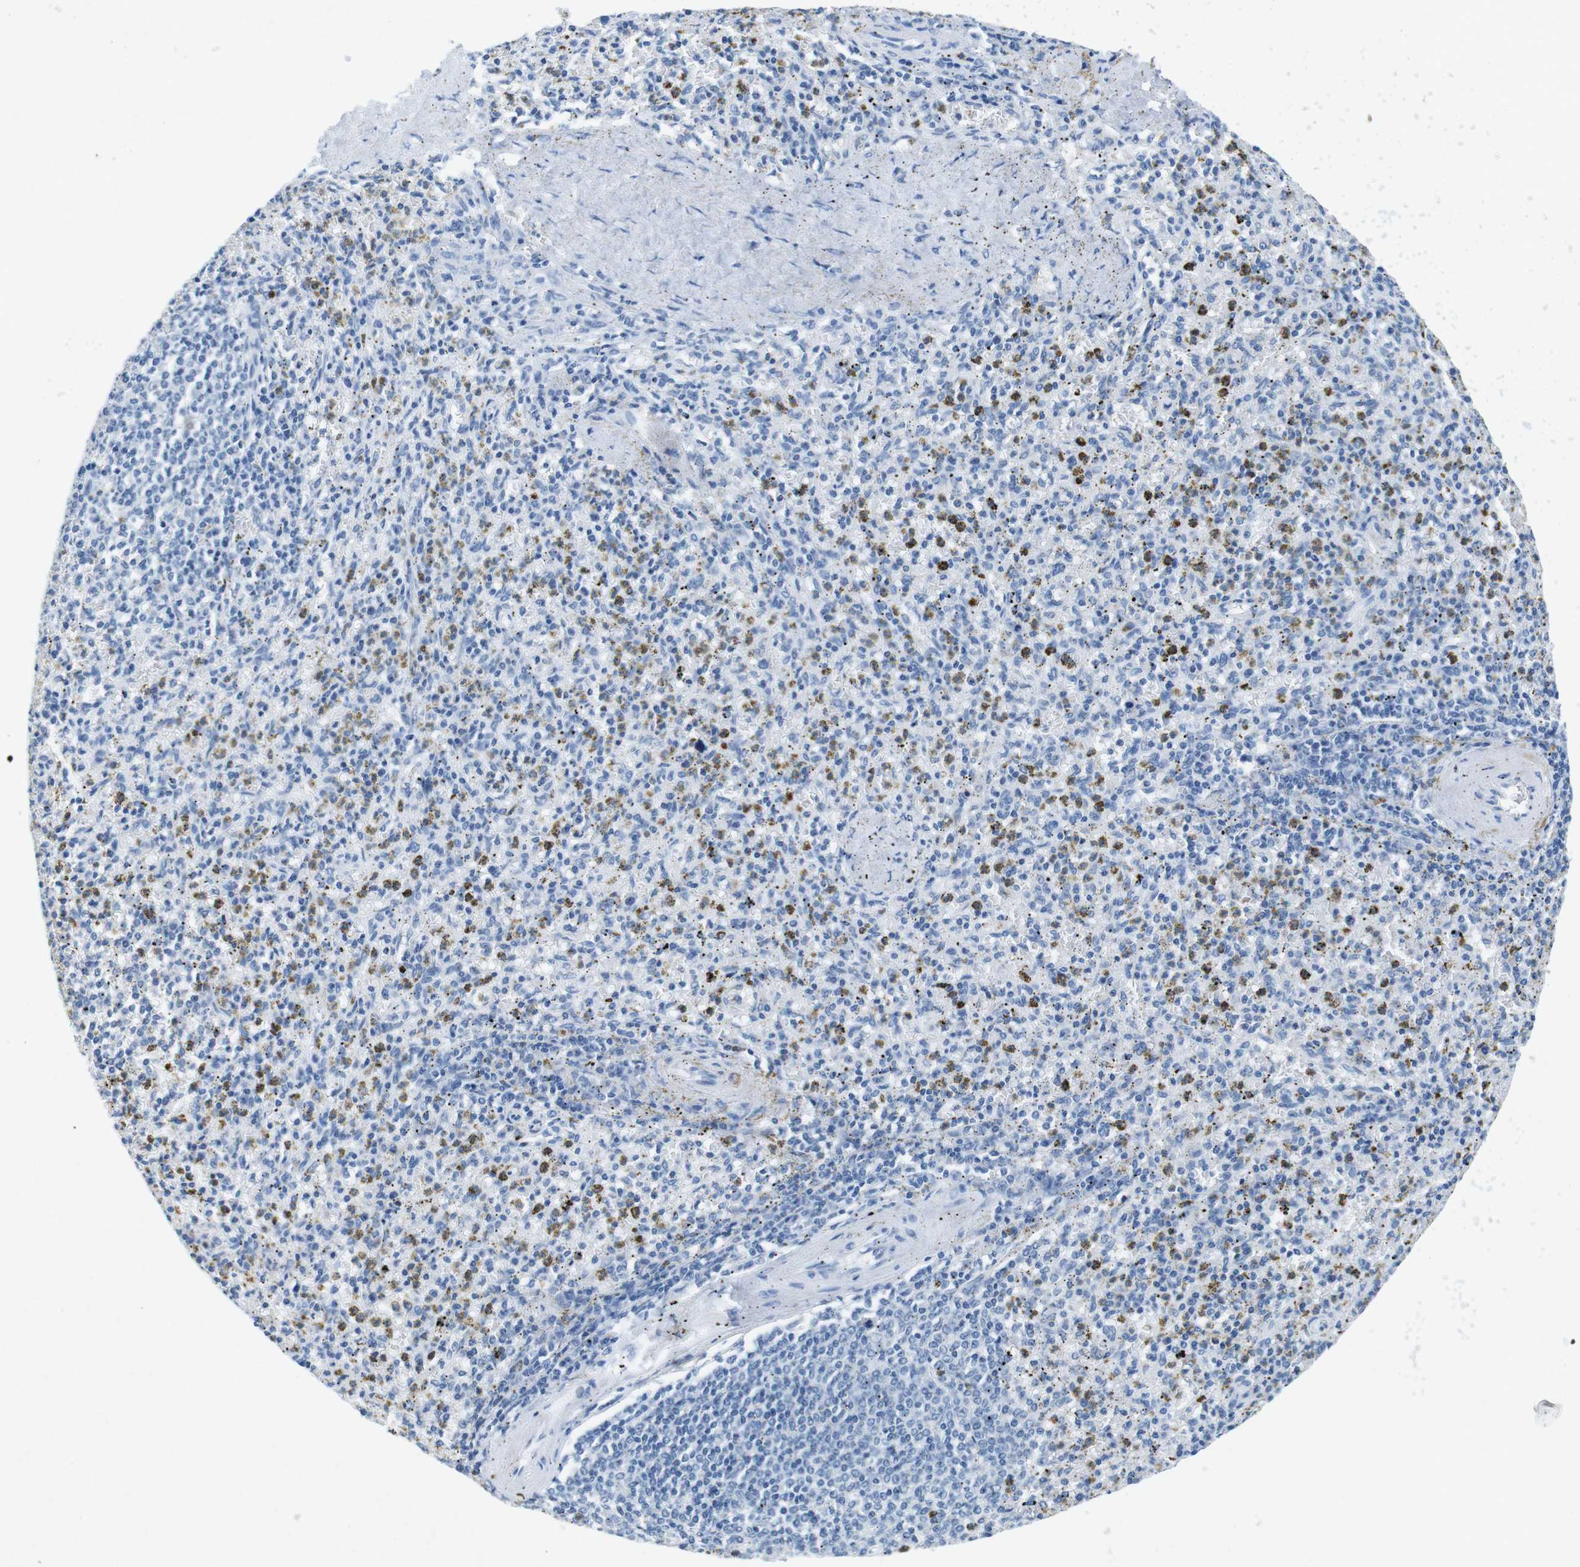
{"staining": {"intensity": "negative", "quantity": "none", "location": "none"}, "tissue": "spleen", "cell_type": "Cells in red pulp", "image_type": "normal", "snomed": [{"axis": "morphology", "description": "Normal tissue, NOS"}, {"axis": "topography", "description": "Spleen"}], "caption": "Immunohistochemical staining of unremarkable spleen exhibits no significant staining in cells in red pulp.", "gene": "CTAG1B", "patient": {"sex": "male", "age": 72}}